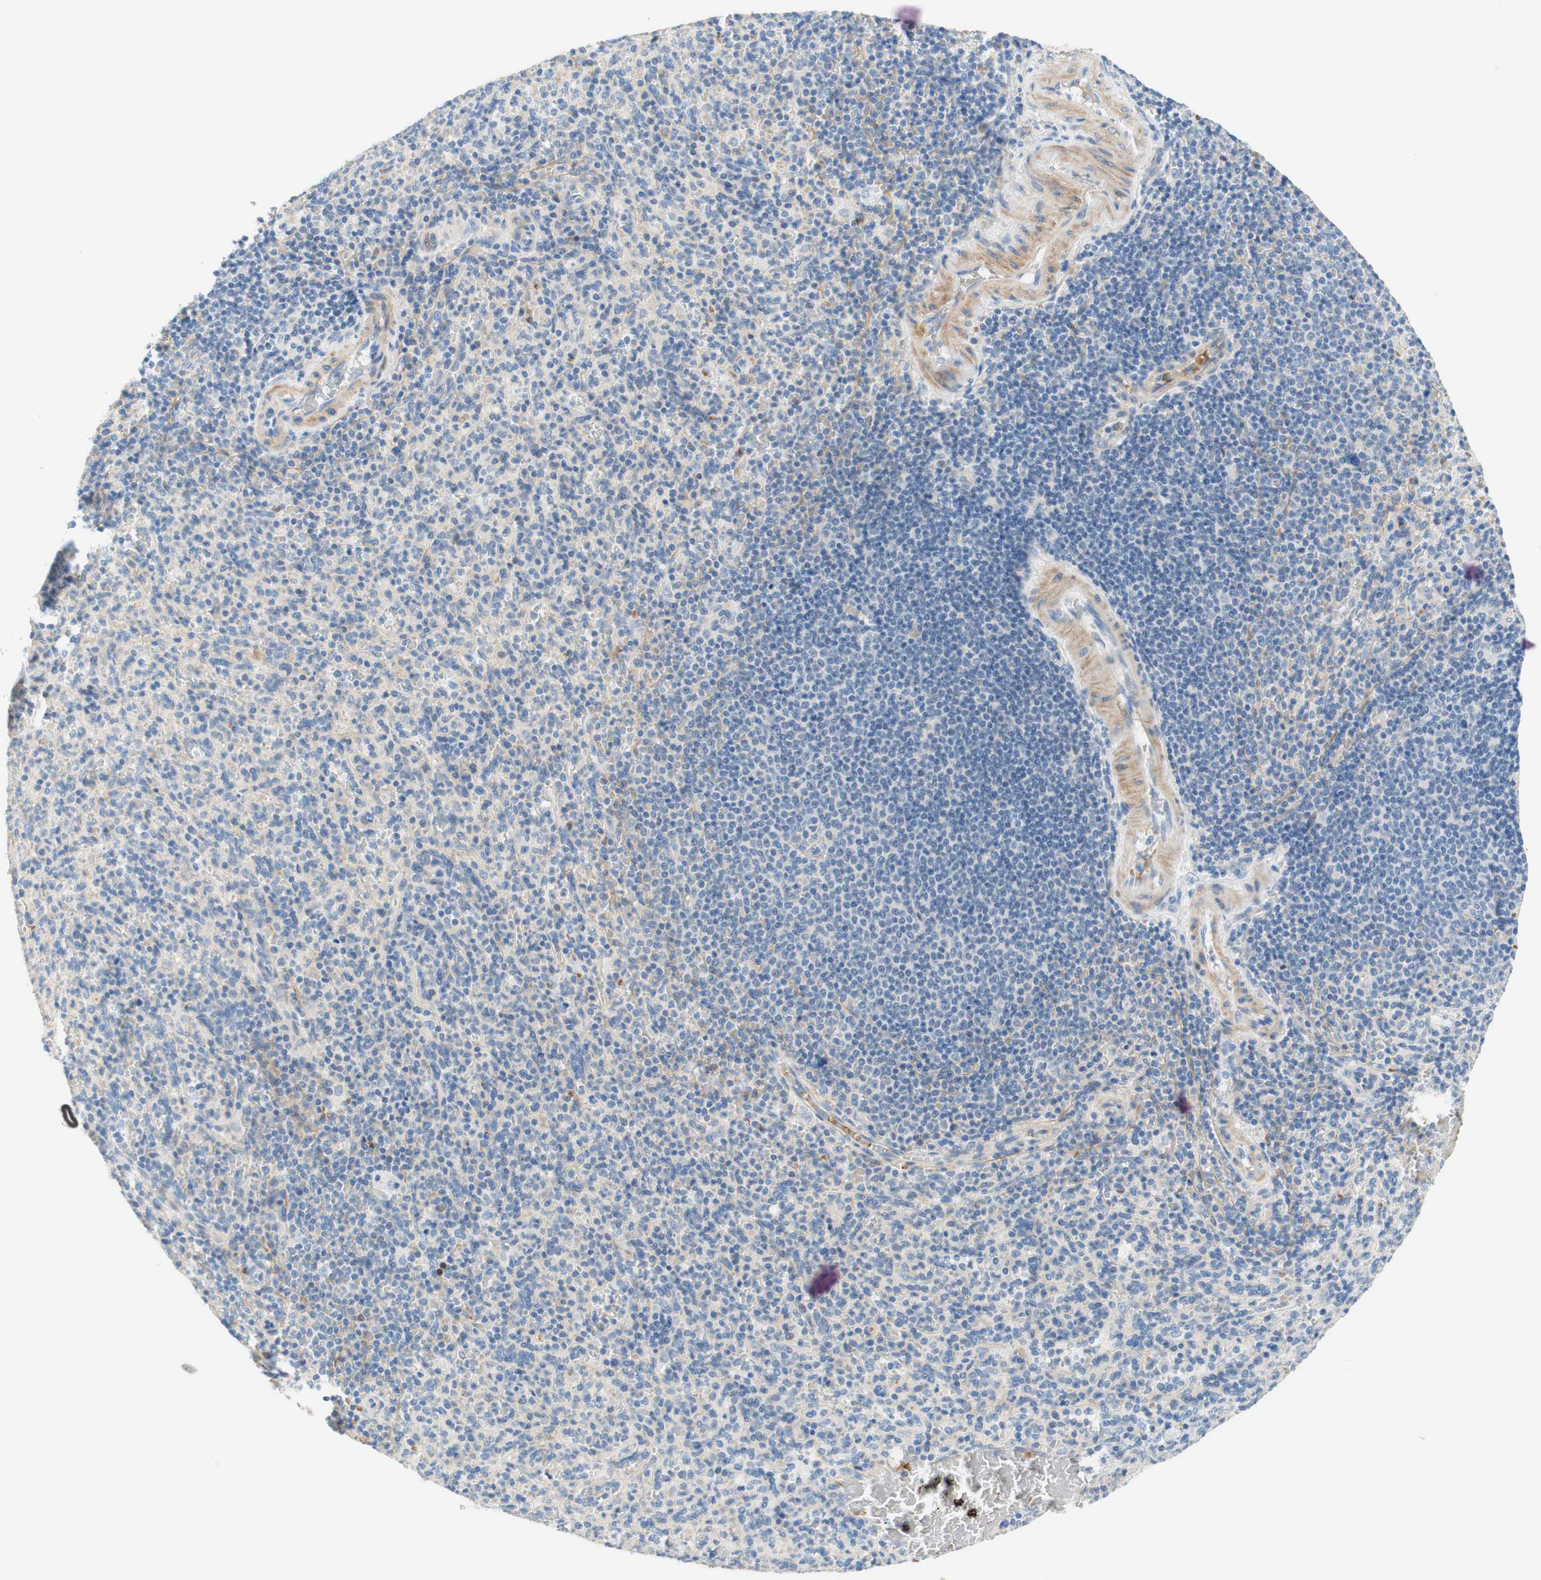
{"staining": {"intensity": "moderate", "quantity": "<25%", "location": "cytoplasmic/membranous"}, "tissue": "spleen", "cell_type": "Cells in red pulp", "image_type": "normal", "snomed": [{"axis": "morphology", "description": "Normal tissue, NOS"}, {"axis": "topography", "description": "Spleen"}], "caption": "DAB (3,3'-diaminobenzidine) immunohistochemical staining of unremarkable spleen displays moderate cytoplasmic/membranous protein staining in about <25% of cells in red pulp. Nuclei are stained in blue.", "gene": "ENTREP2", "patient": {"sex": "male", "age": 36}}